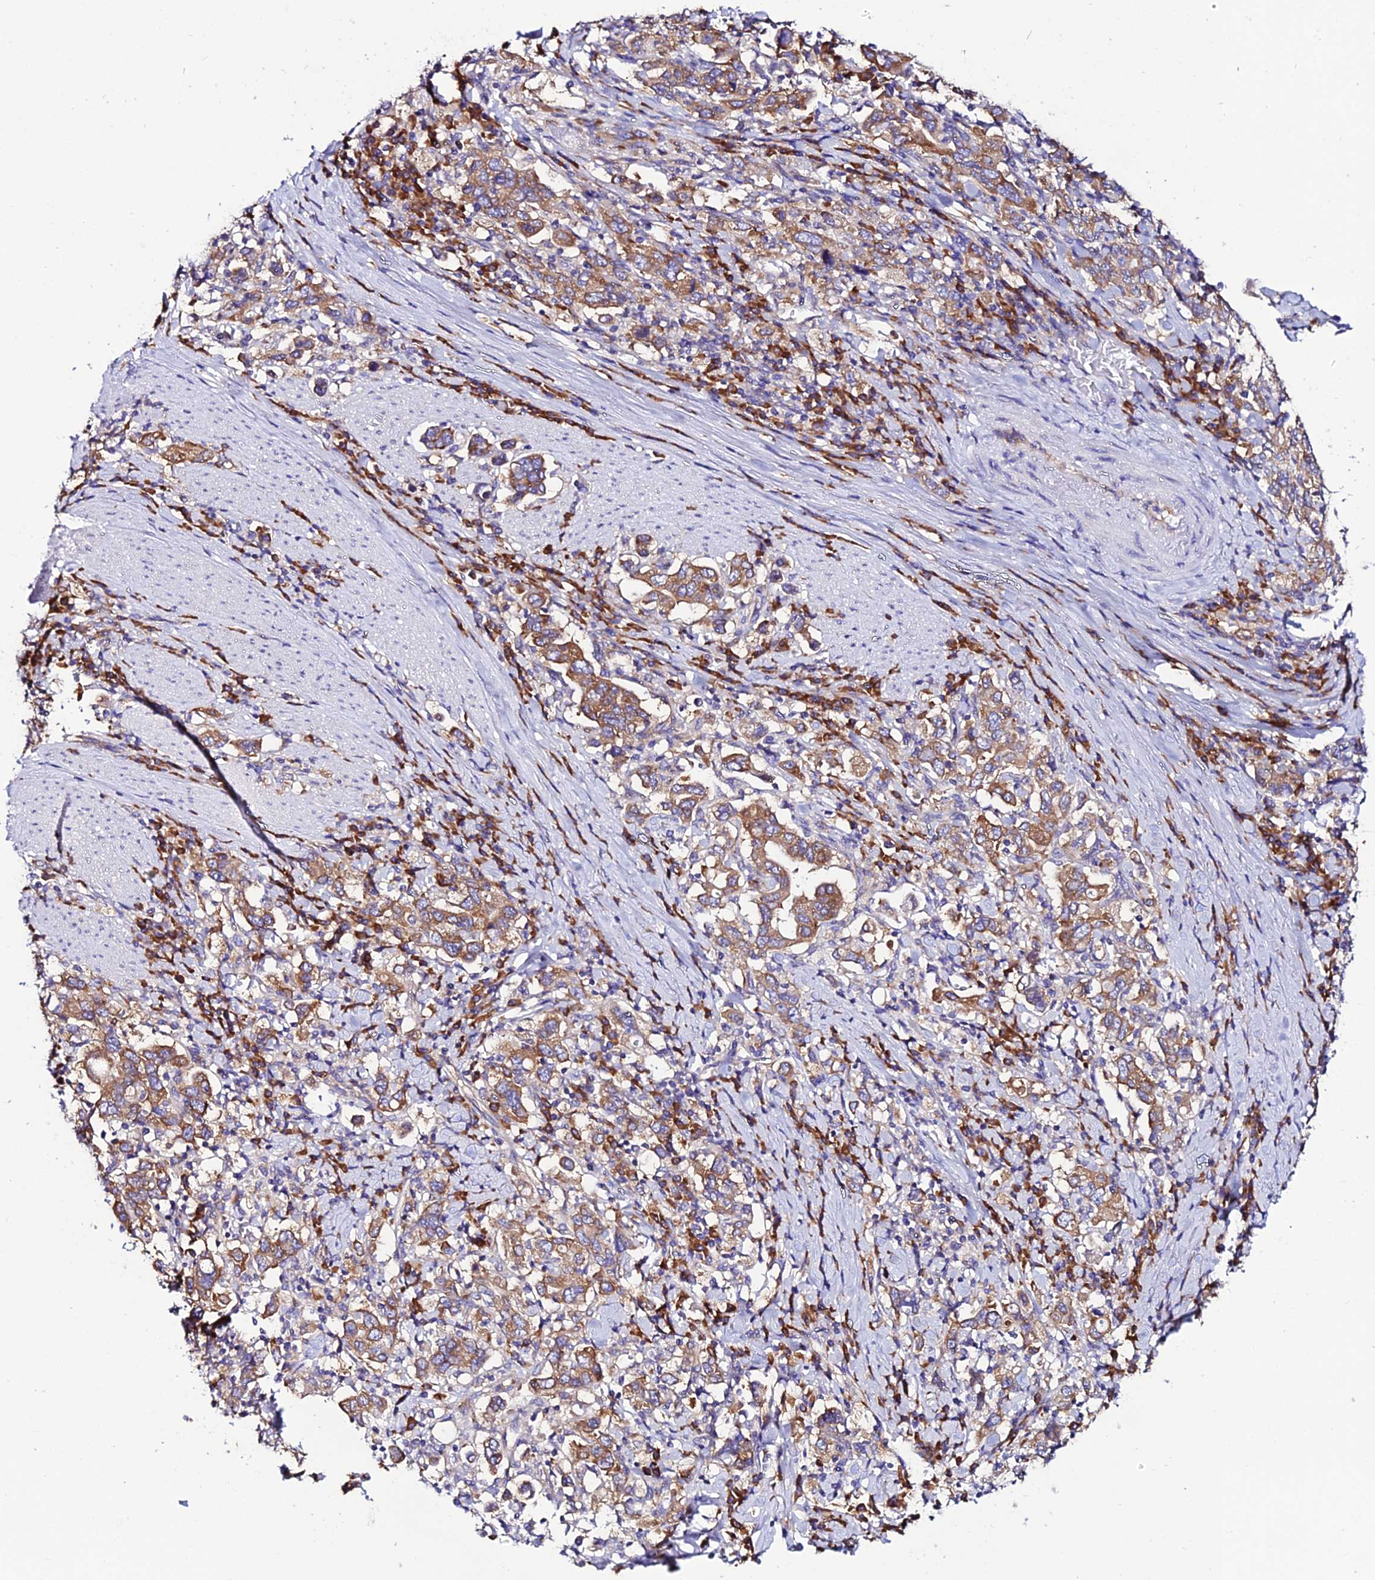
{"staining": {"intensity": "moderate", "quantity": ">75%", "location": "cytoplasmic/membranous"}, "tissue": "stomach cancer", "cell_type": "Tumor cells", "image_type": "cancer", "snomed": [{"axis": "morphology", "description": "Adenocarcinoma, NOS"}, {"axis": "topography", "description": "Stomach, upper"}], "caption": "A brown stain highlights moderate cytoplasmic/membranous positivity of a protein in stomach adenocarcinoma tumor cells.", "gene": "EEF1G", "patient": {"sex": "male", "age": 62}}